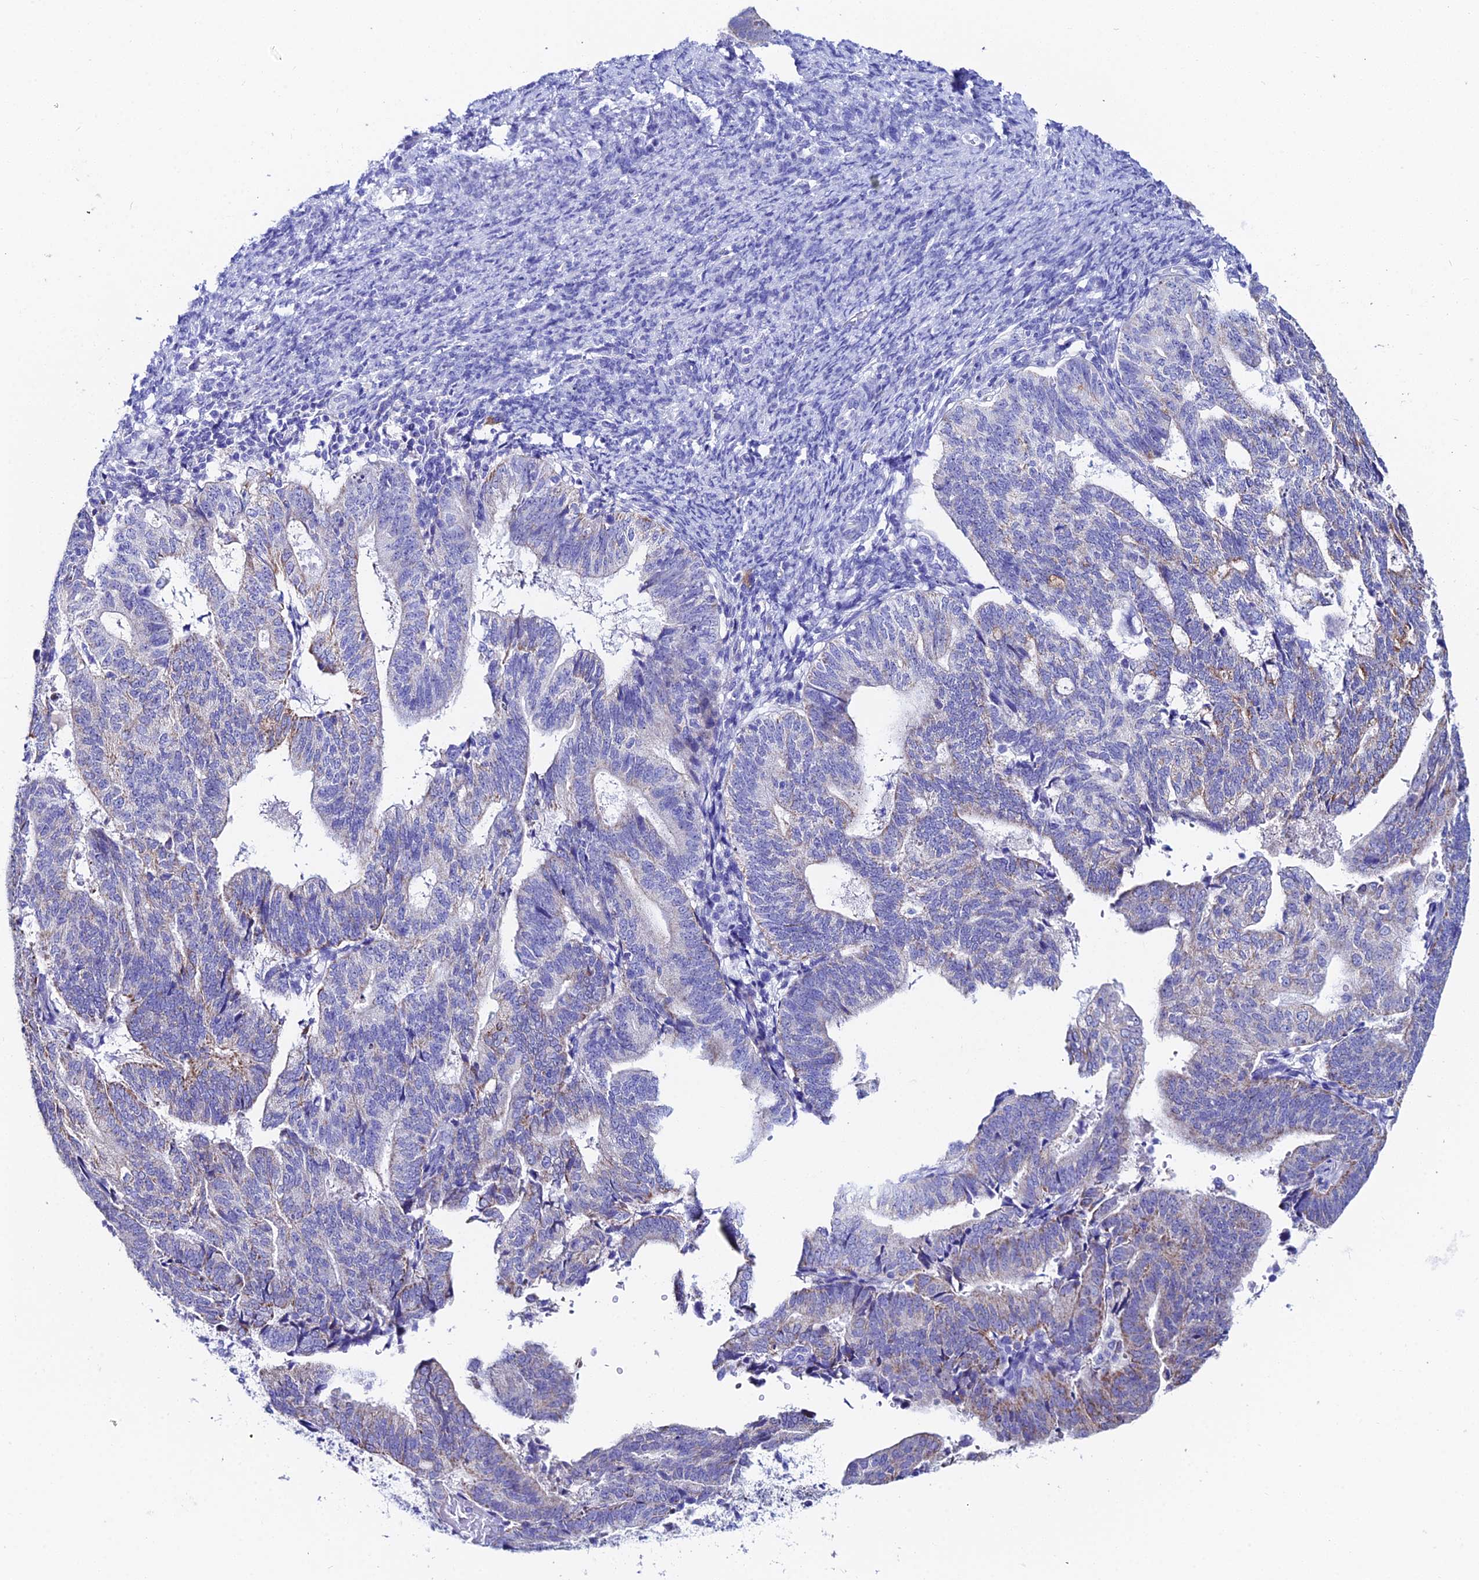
{"staining": {"intensity": "moderate", "quantity": "<25%", "location": "cytoplasmic/membranous"}, "tissue": "endometrial cancer", "cell_type": "Tumor cells", "image_type": "cancer", "snomed": [{"axis": "morphology", "description": "Adenocarcinoma, NOS"}, {"axis": "topography", "description": "Endometrium"}], "caption": "Human endometrial cancer stained for a protein (brown) displays moderate cytoplasmic/membranous positive staining in approximately <25% of tumor cells.", "gene": "CEP41", "patient": {"sex": "female", "age": 70}}